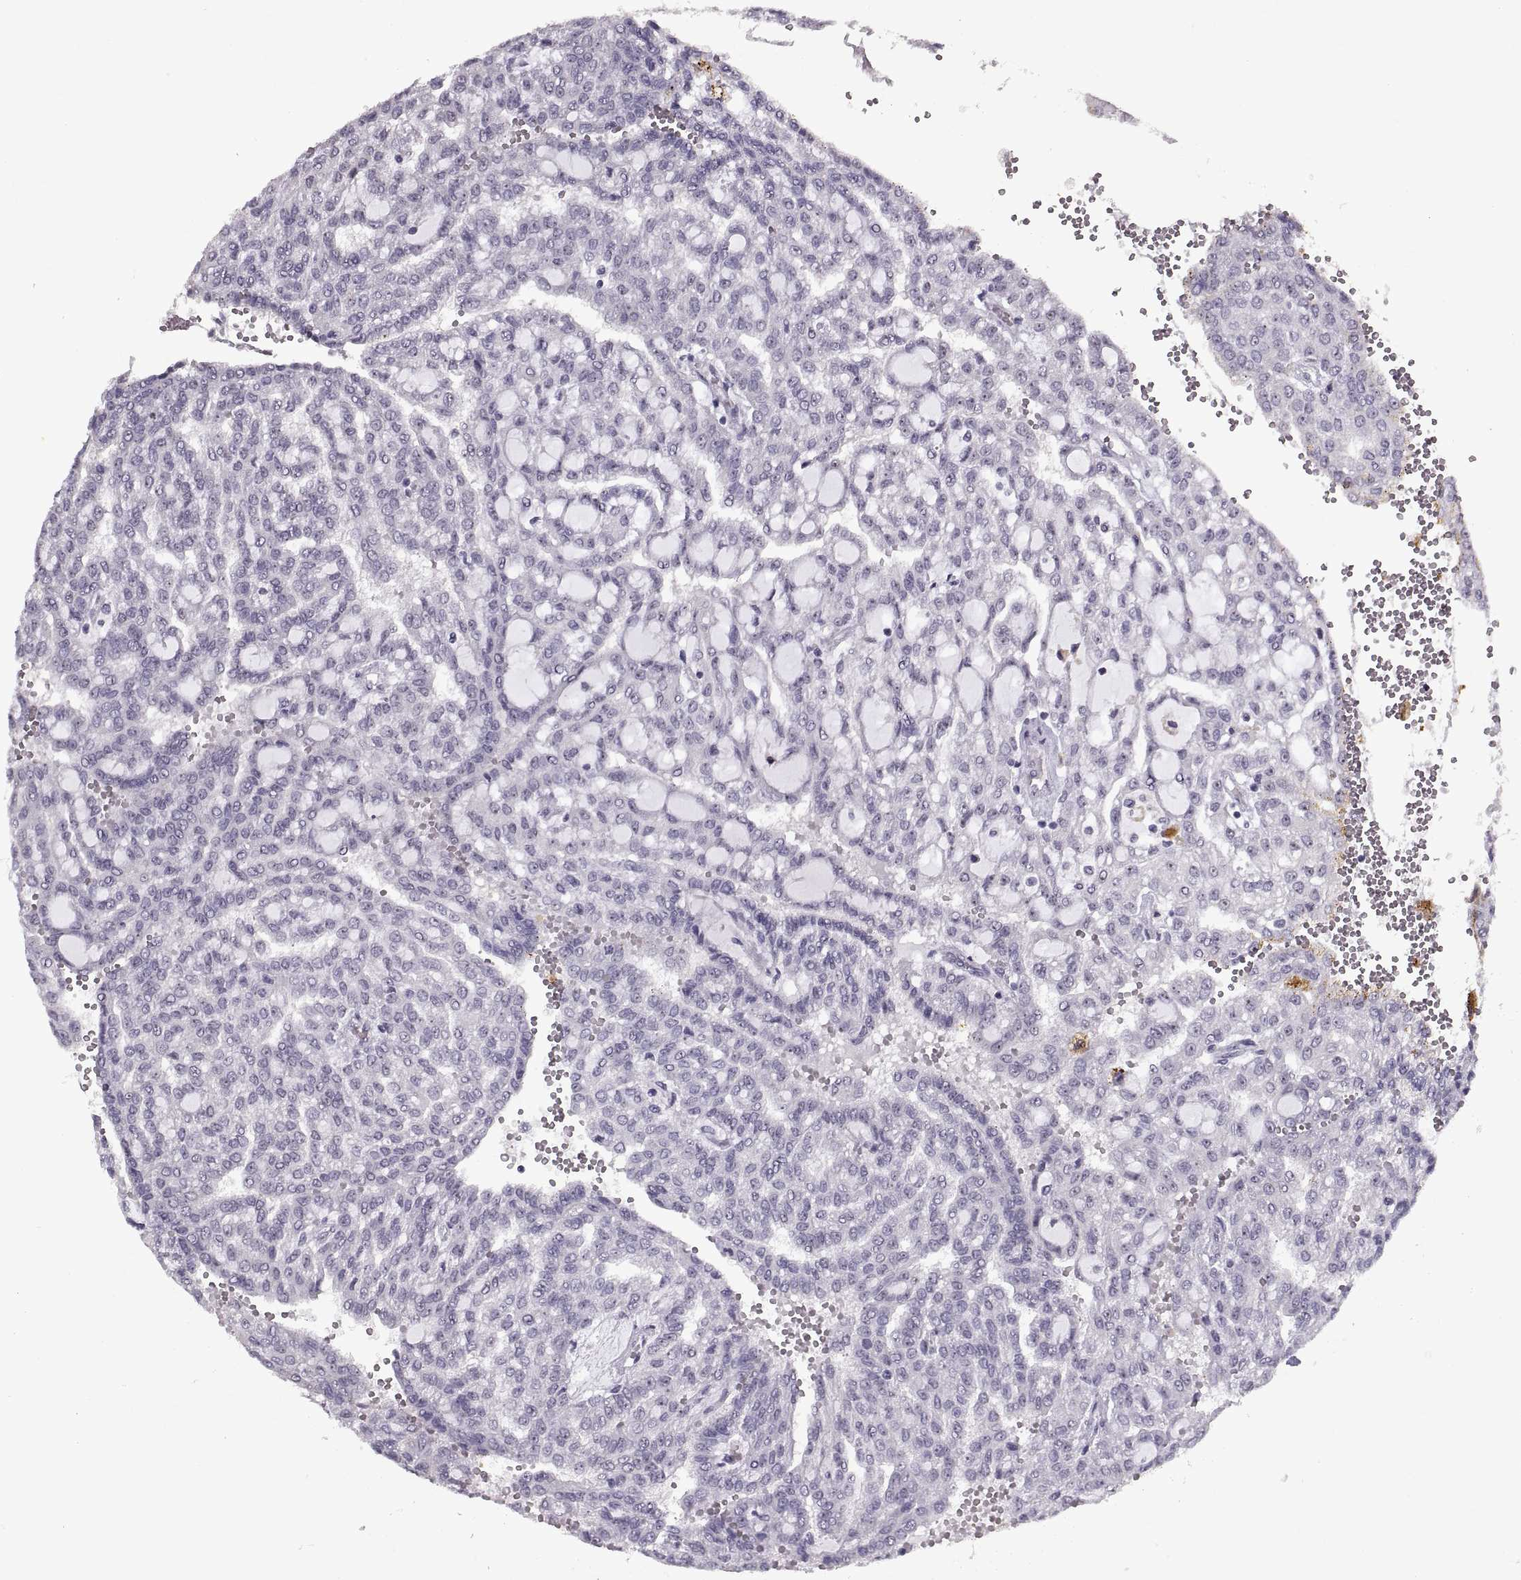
{"staining": {"intensity": "weak", "quantity": "<25%", "location": "nuclear"}, "tissue": "renal cancer", "cell_type": "Tumor cells", "image_type": "cancer", "snomed": [{"axis": "morphology", "description": "Adenocarcinoma, NOS"}, {"axis": "topography", "description": "Kidney"}], "caption": "An immunohistochemistry image of renal cancer is shown. There is no staining in tumor cells of renal cancer.", "gene": "SINHCAF", "patient": {"sex": "male", "age": 63}}